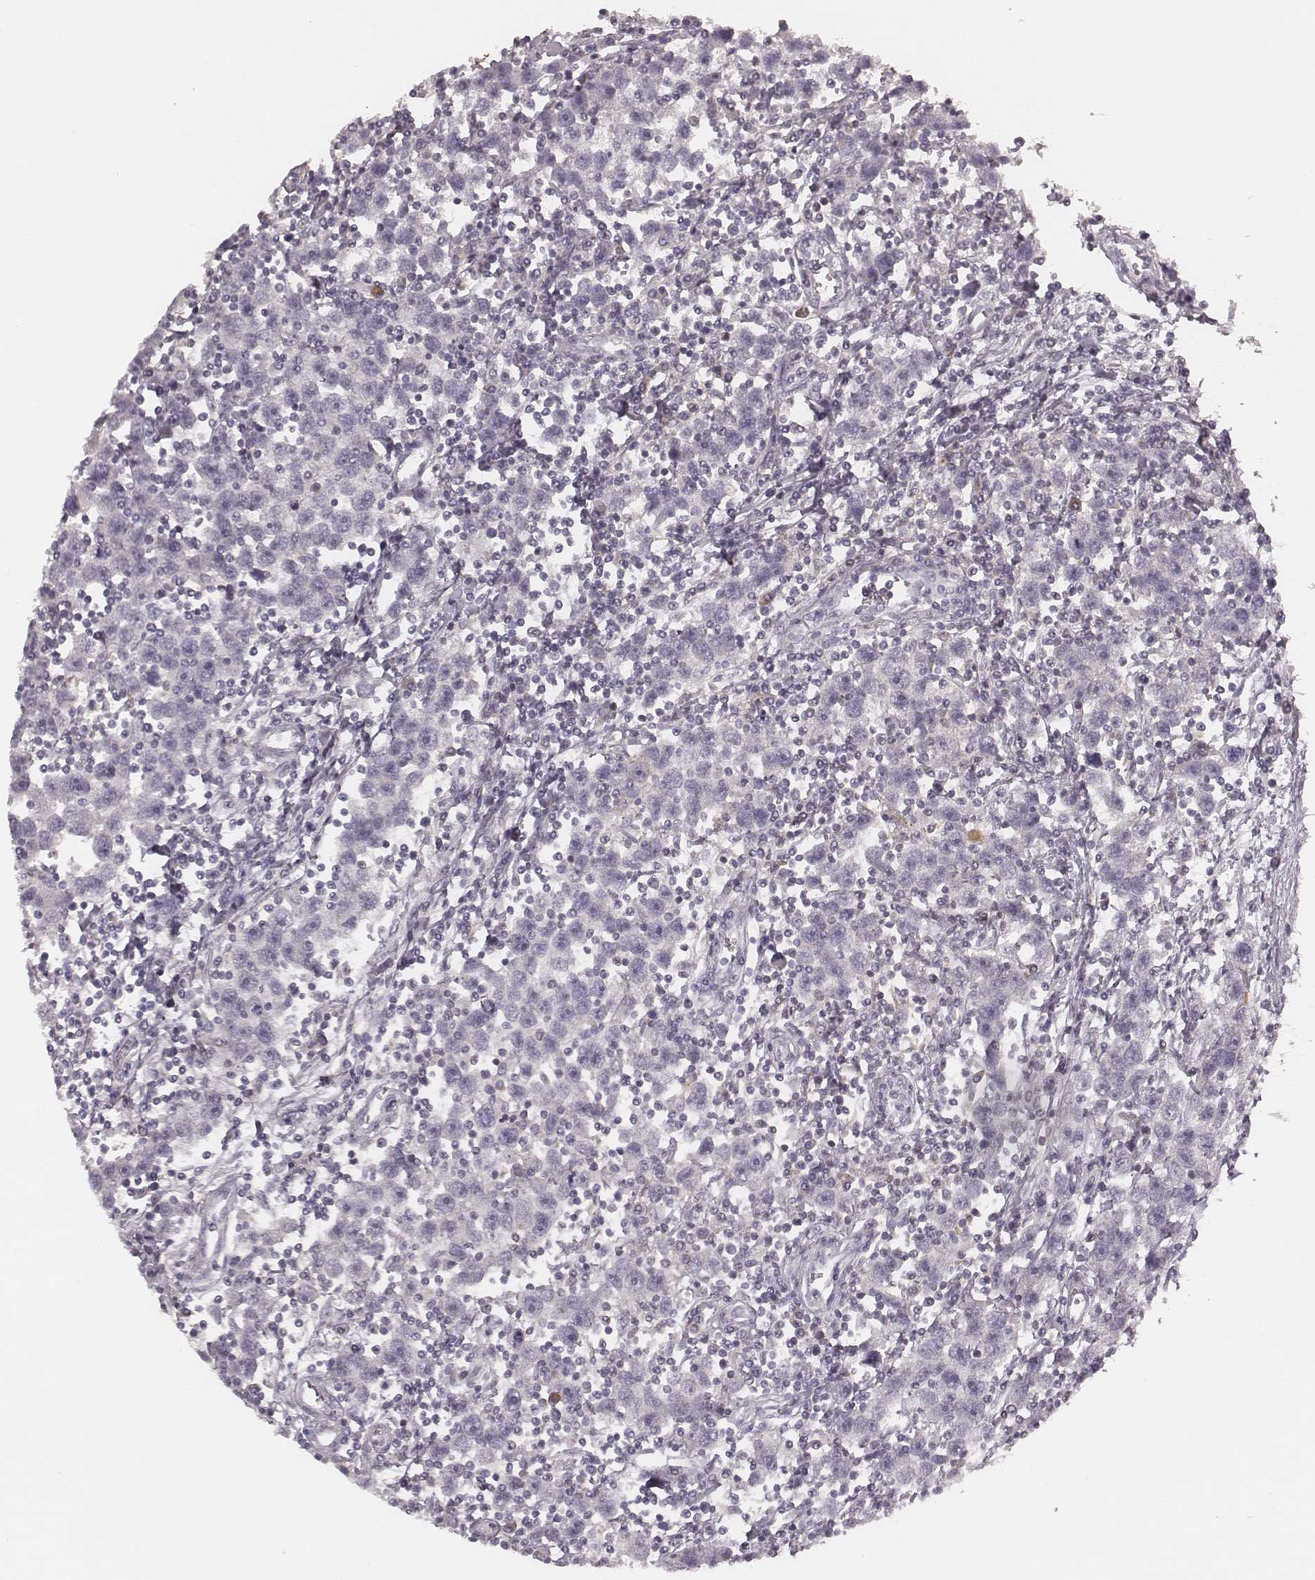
{"staining": {"intensity": "negative", "quantity": "none", "location": "none"}, "tissue": "testis cancer", "cell_type": "Tumor cells", "image_type": "cancer", "snomed": [{"axis": "morphology", "description": "Seminoma, NOS"}, {"axis": "topography", "description": "Testis"}], "caption": "Immunohistochemical staining of human testis seminoma demonstrates no significant expression in tumor cells. The staining is performed using DAB (3,3'-diaminobenzidine) brown chromogen with nuclei counter-stained in using hematoxylin.", "gene": "MSX1", "patient": {"sex": "male", "age": 30}}